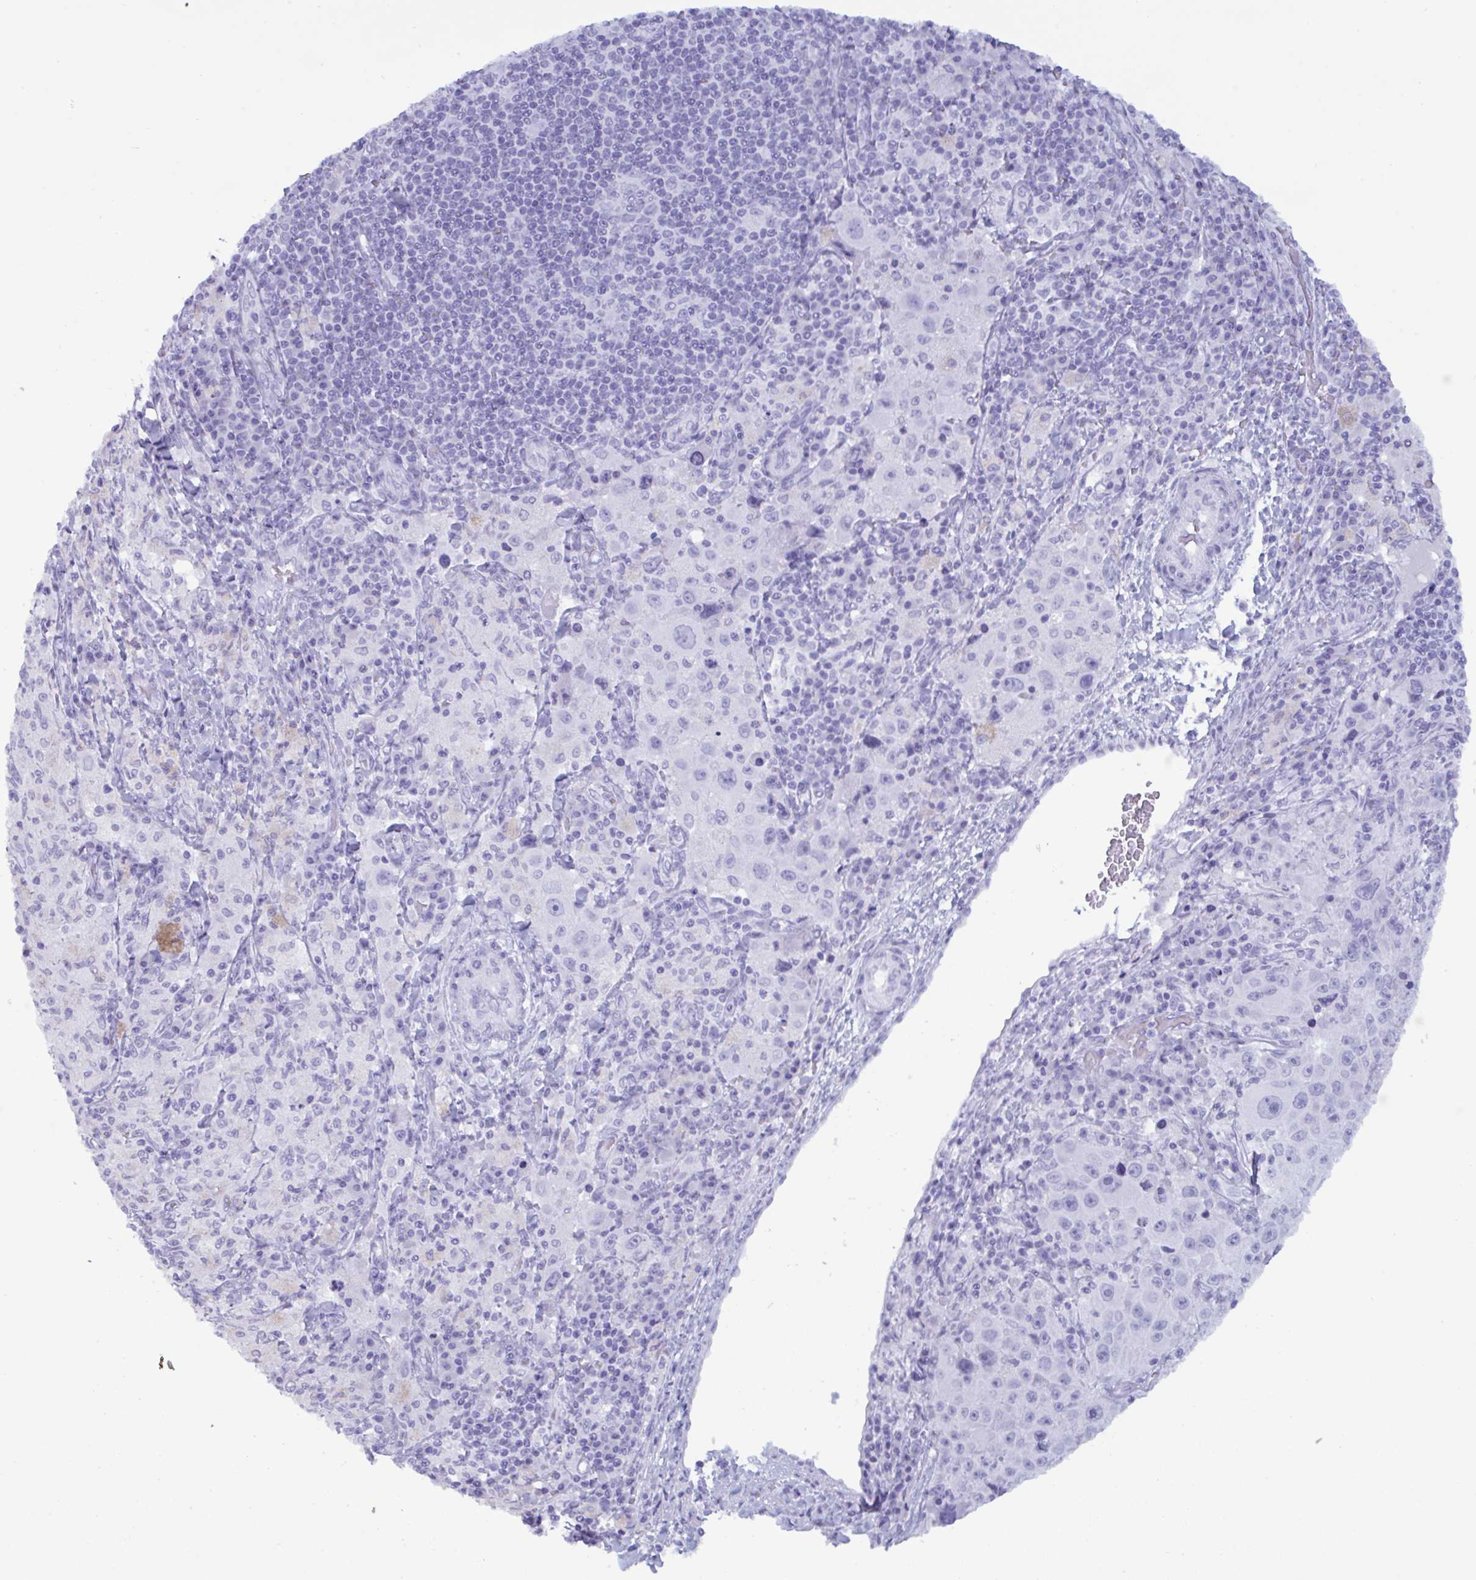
{"staining": {"intensity": "negative", "quantity": "none", "location": "none"}, "tissue": "melanoma", "cell_type": "Tumor cells", "image_type": "cancer", "snomed": [{"axis": "morphology", "description": "Malignant melanoma, Metastatic site"}, {"axis": "topography", "description": "Lymph node"}], "caption": "This is an IHC photomicrograph of melanoma. There is no expression in tumor cells.", "gene": "MRGPRG", "patient": {"sex": "male", "age": 62}}